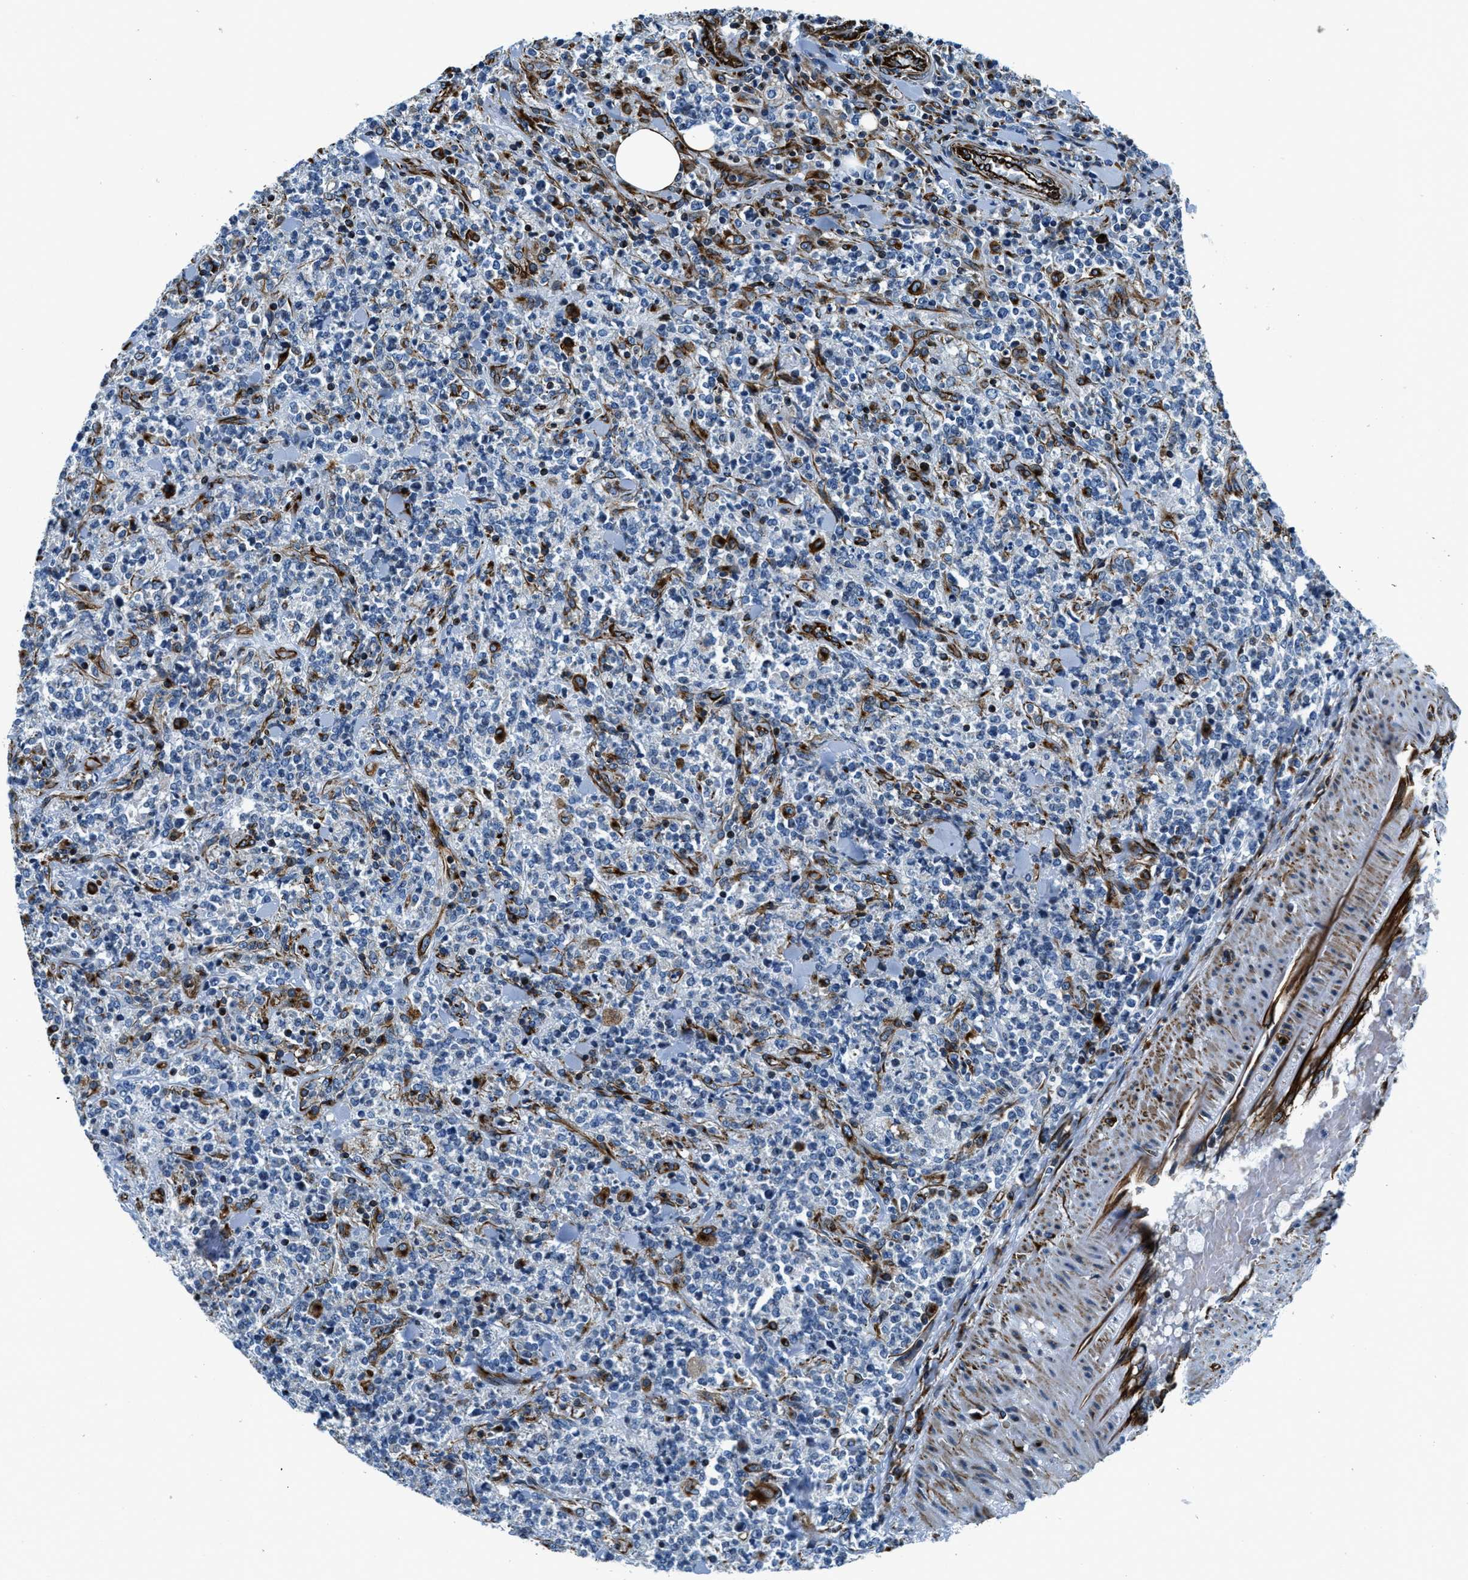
{"staining": {"intensity": "negative", "quantity": "none", "location": "none"}, "tissue": "lymphoma", "cell_type": "Tumor cells", "image_type": "cancer", "snomed": [{"axis": "morphology", "description": "Malignant lymphoma, non-Hodgkin's type, High grade"}, {"axis": "topography", "description": "Soft tissue"}], "caption": "Tumor cells are negative for brown protein staining in lymphoma.", "gene": "GNS", "patient": {"sex": "male", "age": 18}}